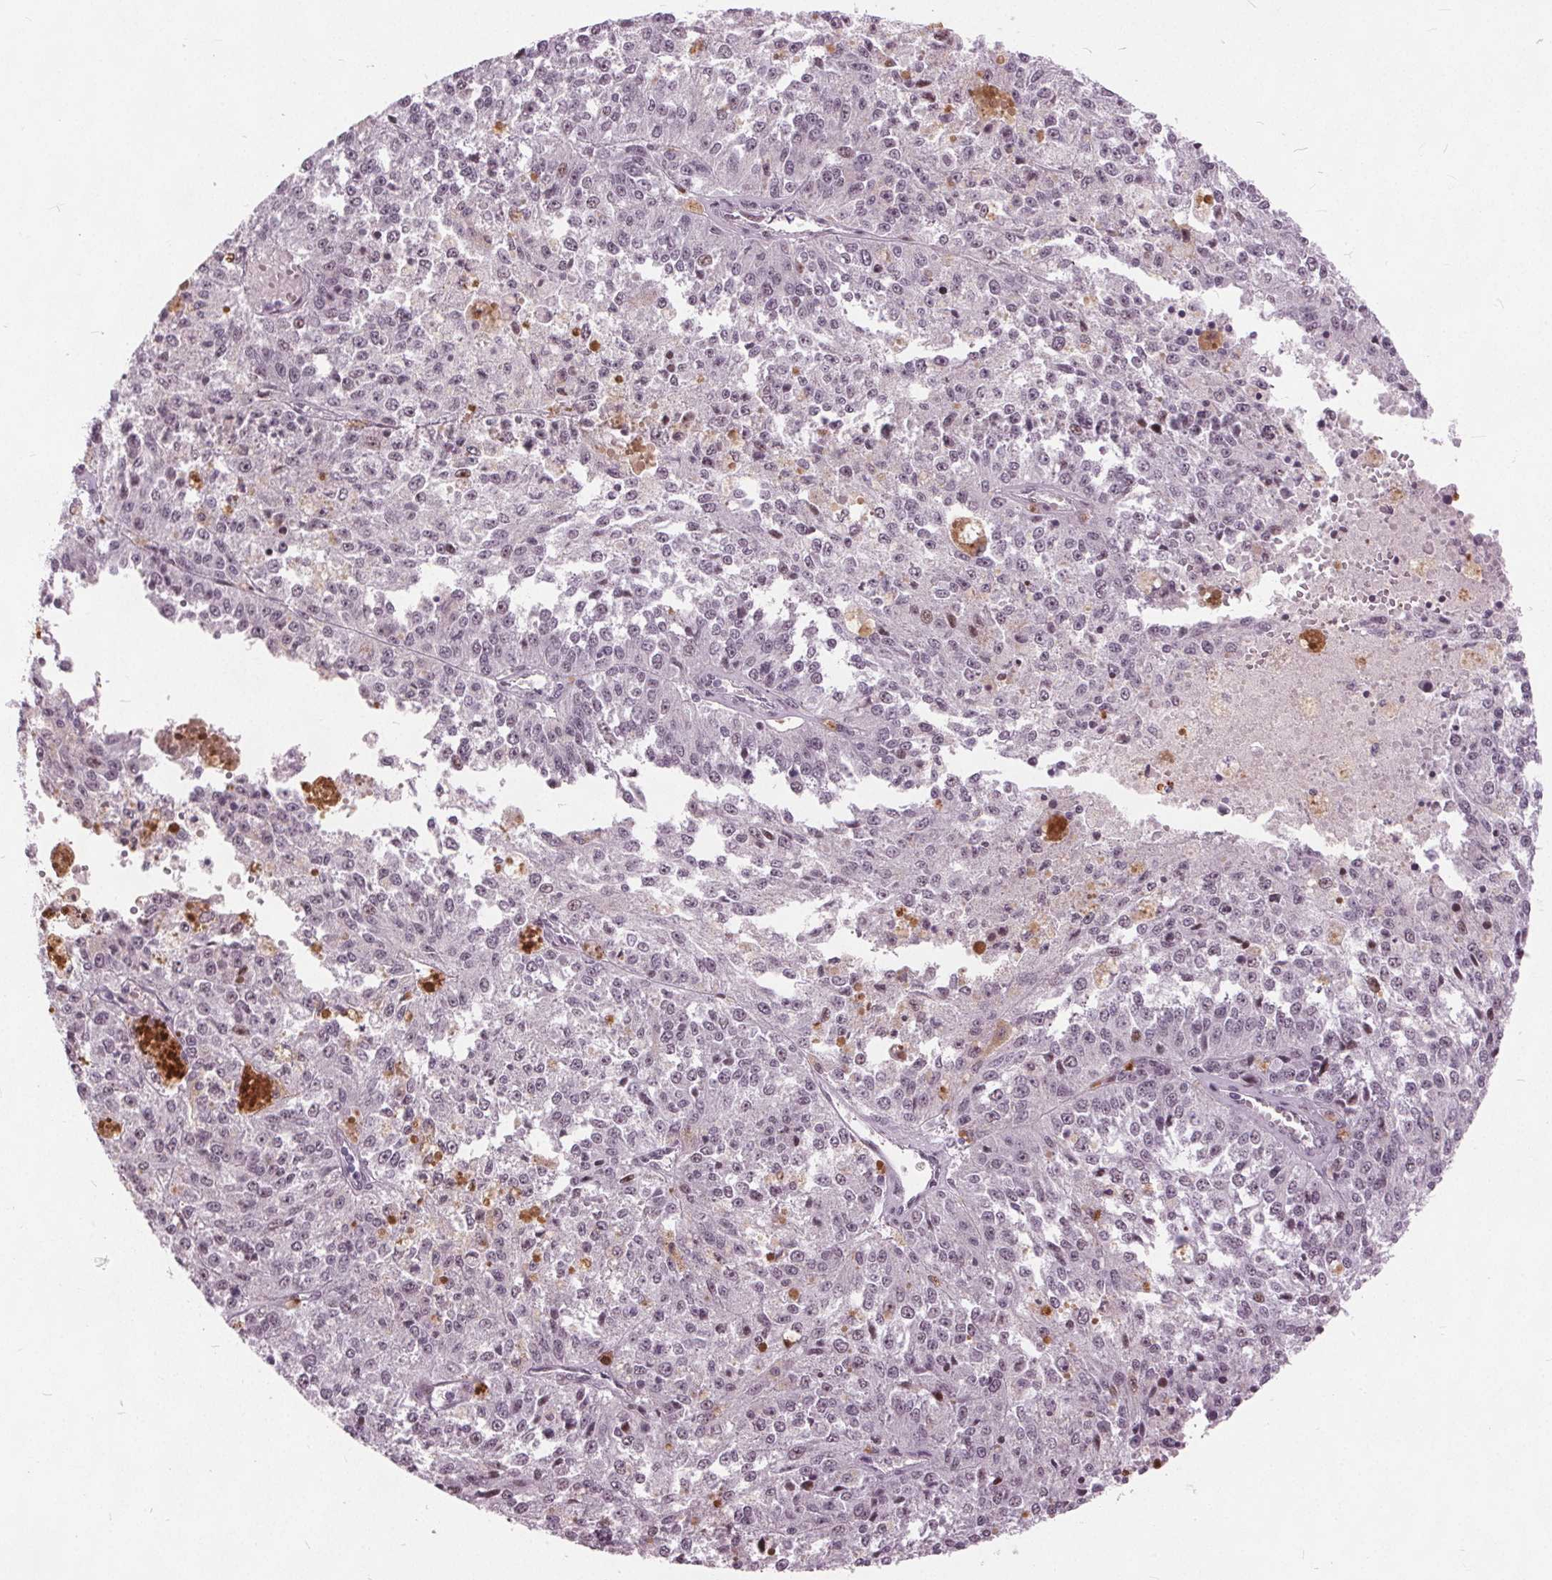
{"staining": {"intensity": "negative", "quantity": "none", "location": "none"}, "tissue": "melanoma", "cell_type": "Tumor cells", "image_type": "cancer", "snomed": [{"axis": "morphology", "description": "Malignant melanoma, Metastatic site"}, {"axis": "topography", "description": "Lymph node"}], "caption": "Tumor cells are negative for protein expression in human malignant melanoma (metastatic site).", "gene": "TTC34", "patient": {"sex": "female", "age": 64}}